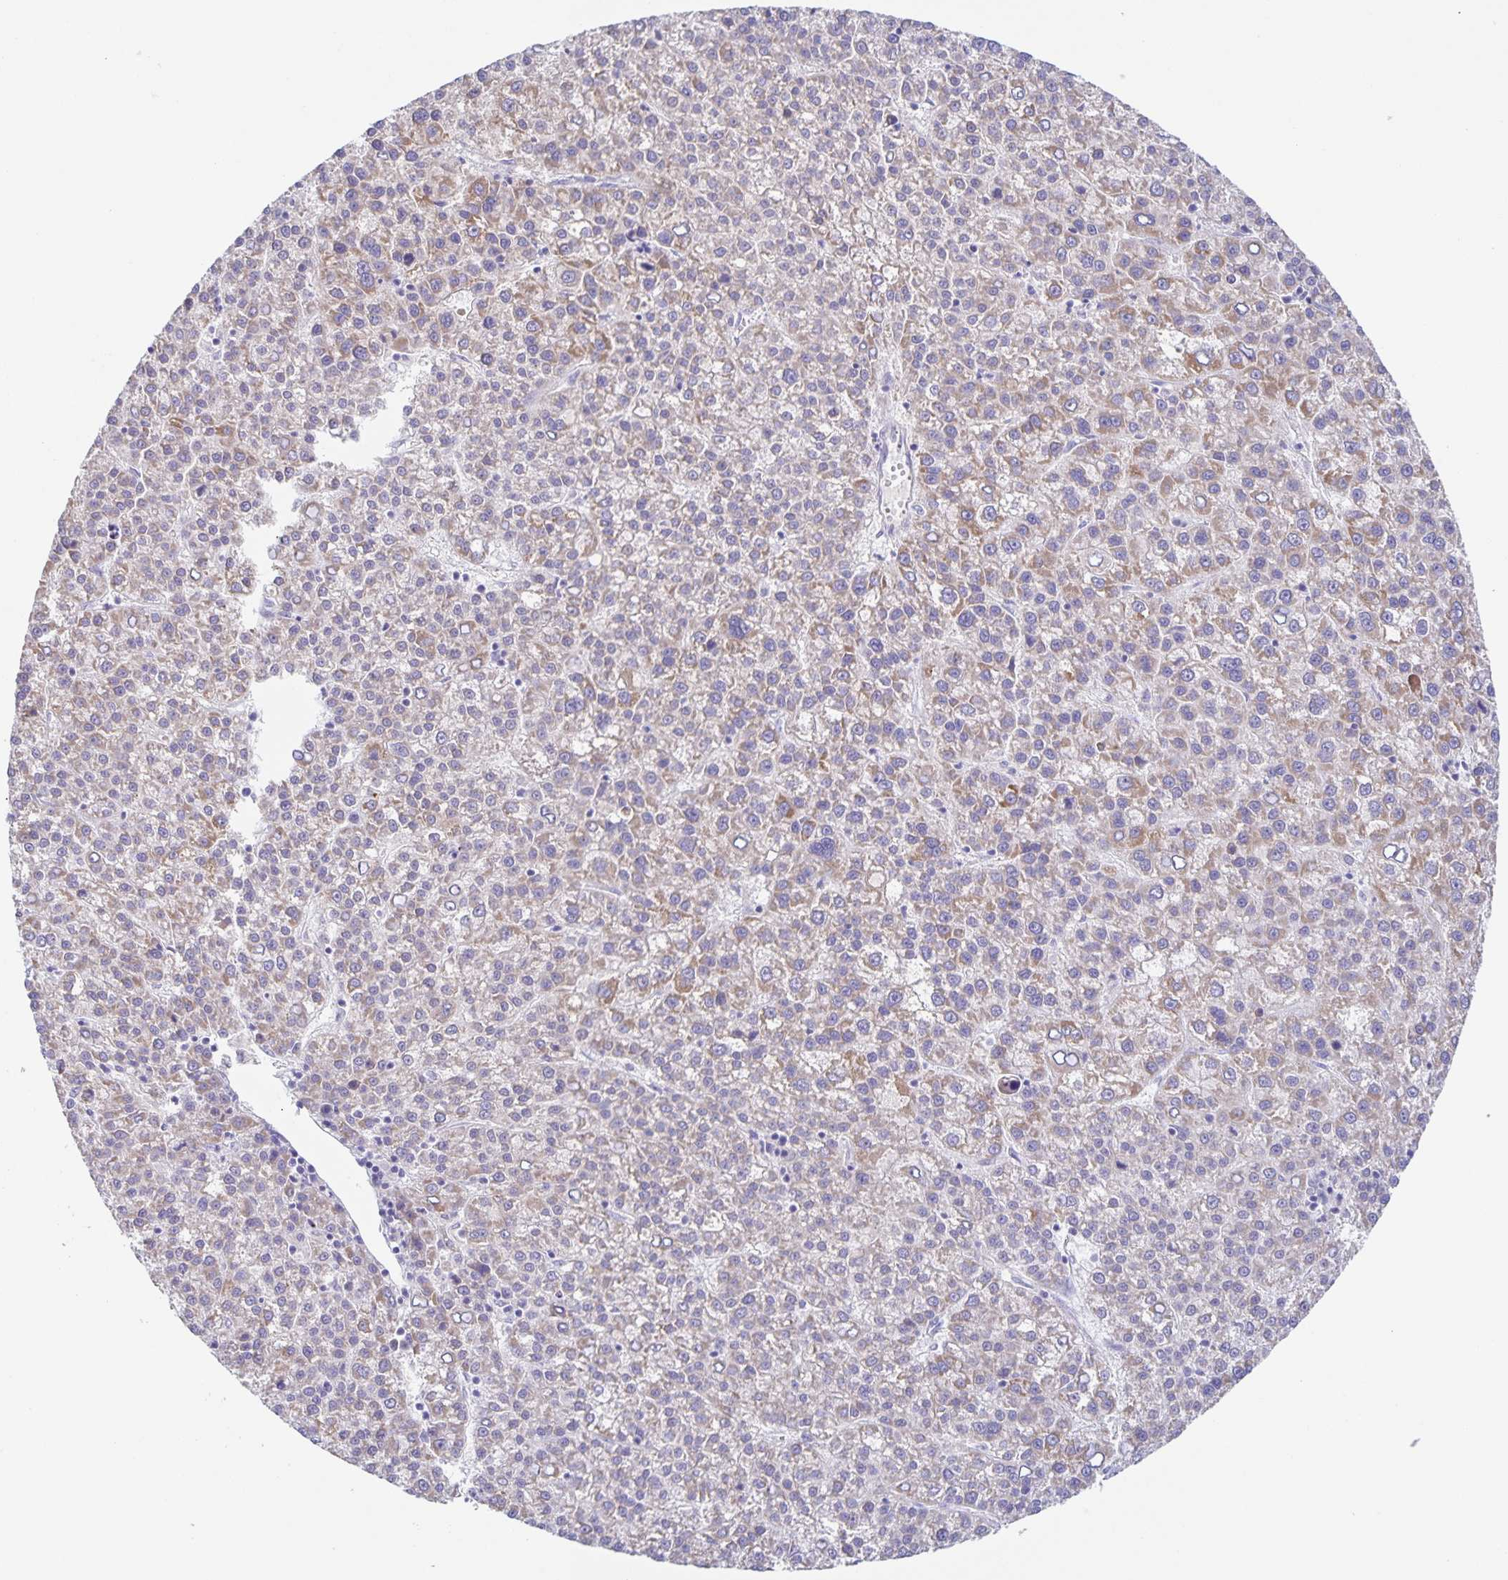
{"staining": {"intensity": "weak", "quantity": "25%-75%", "location": "cytoplasmic/membranous"}, "tissue": "liver cancer", "cell_type": "Tumor cells", "image_type": "cancer", "snomed": [{"axis": "morphology", "description": "Carcinoma, Hepatocellular, NOS"}, {"axis": "topography", "description": "Liver"}], "caption": "Immunohistochemical staining of hepatocellular carcinoma (liver) demonstrates low levels of weak cytoplasmic/membranous protein expression in approximately 25%-75% of tumor cells.", "gene": "RPL36A", "patient": {"sex": "female", "age": 58}}